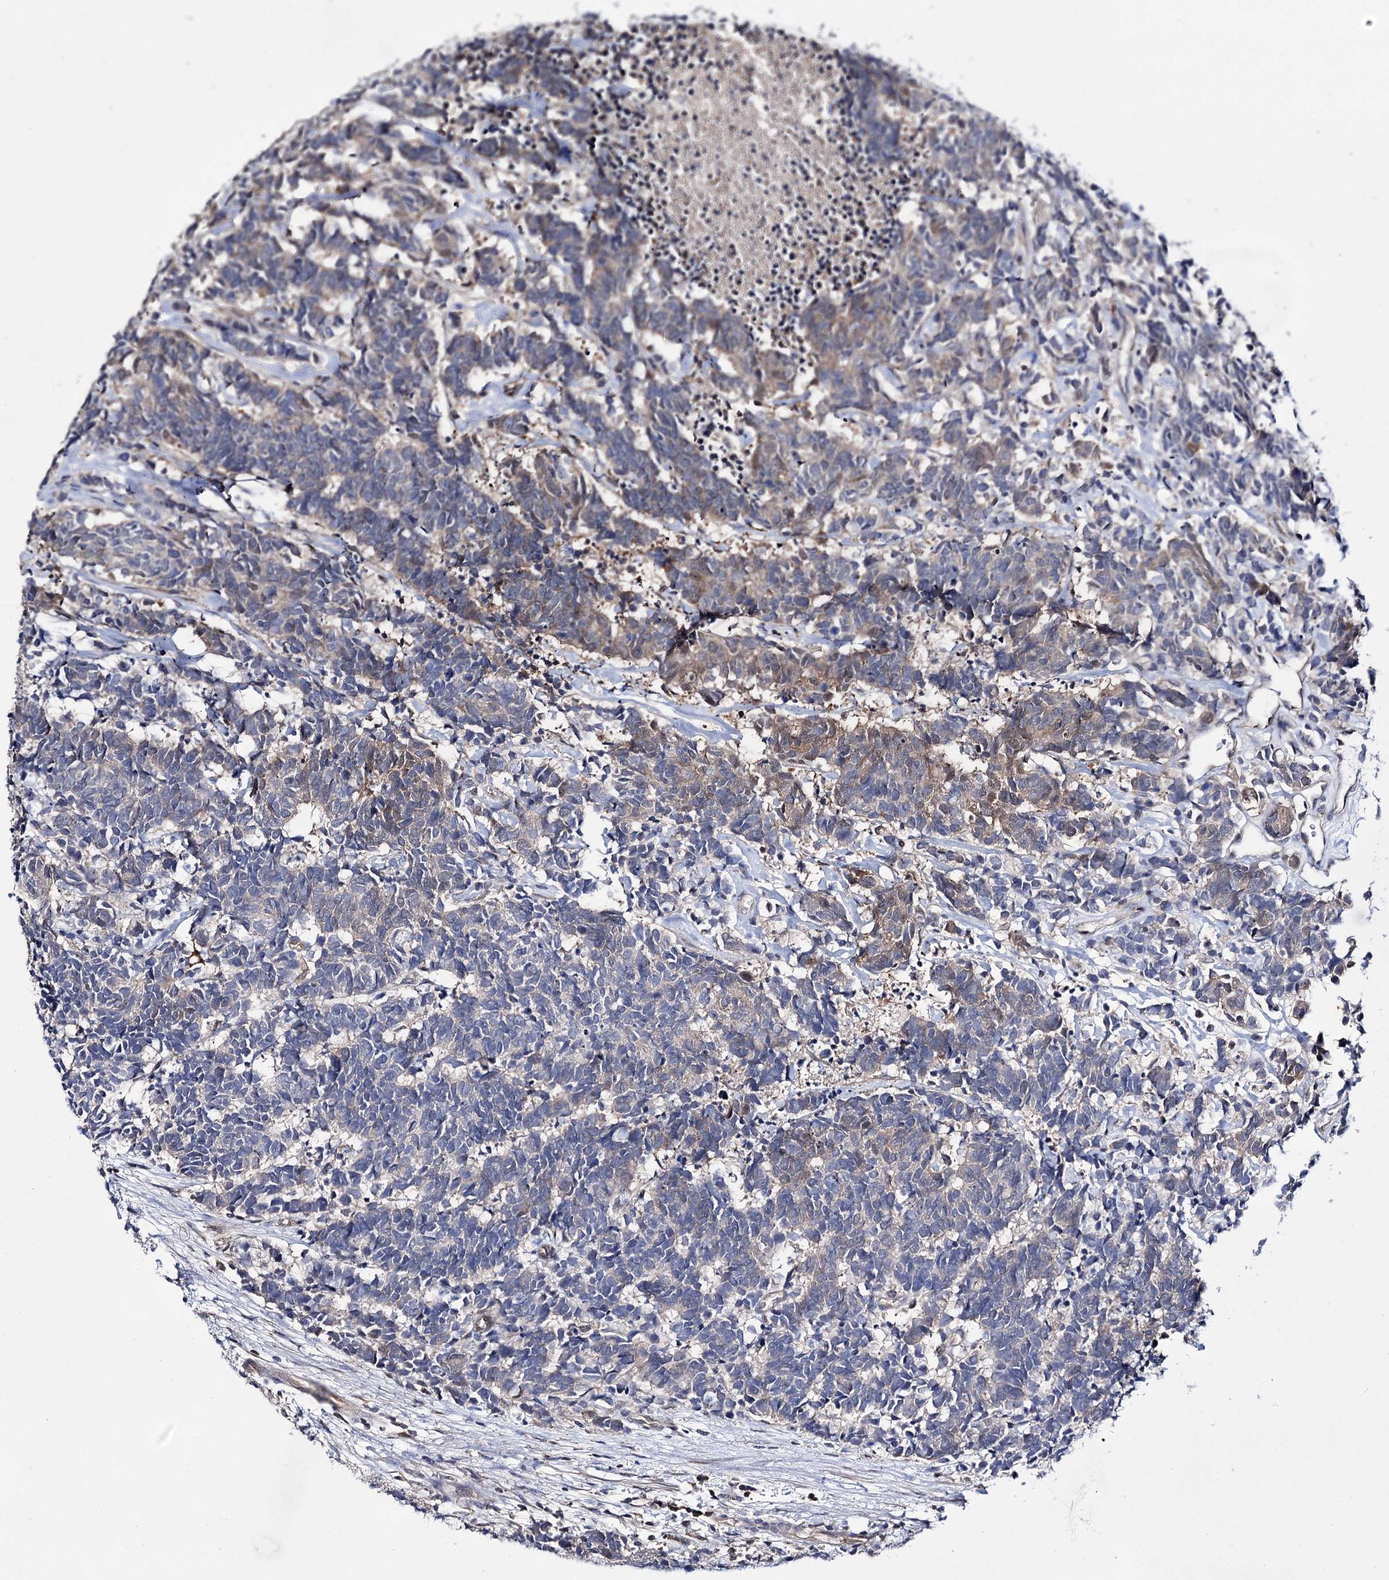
{"staining": {"intensity": "moderate", "quantity": "<25%", "location": "cytoplasmic/membranous"}, "tissue": "carcinoid", "cell_type": "Tumor cells", "image_type": "cancer", "snomed": [{"axis": "morphology", "description": "Carcinoma, NOS"}, {"axis": "morphology", "description": "Carcinoid, malignant, NOS"}, {"axis": "topography", "description": "Urinary bladder"}], "caption": "High-magnification brightfield microscopy of carcinoma stained with DAB (3,3'-diaminobenzidine) (brown) and counterstained with hematoxylin (blue). tumor cells exhibit moderate cytoplasmic/membranous staining is present in about<25% of cells.", "gene": "PTER", "patient": {"sex": "male", "age": 57}}